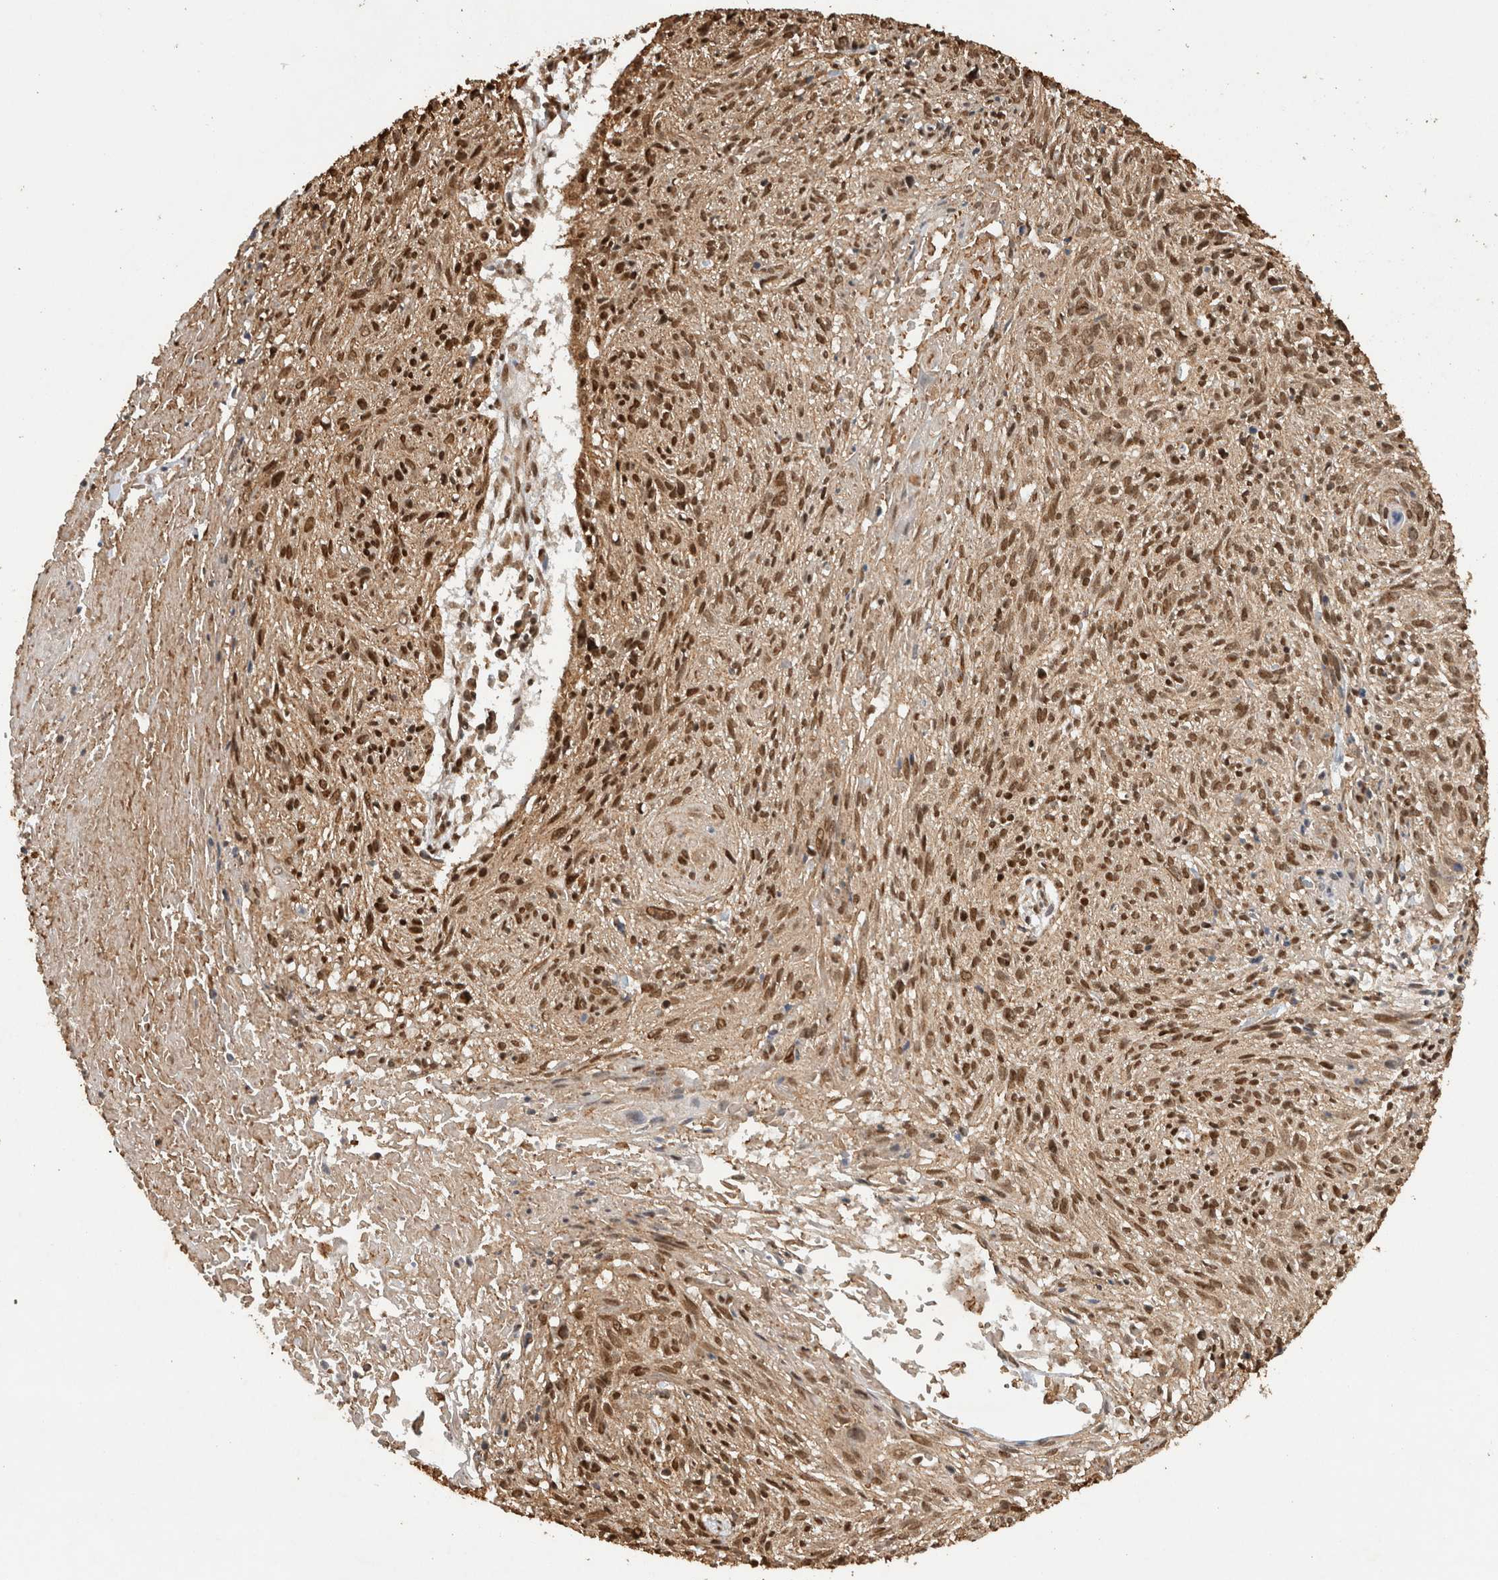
{"staining": {"intensity": "strong", "quantity": ">75%", "location": "nuclear"}, "tissue": "cervical cancer", "cell_type": "Tumor cells", "image_type": "cancer", "snomed": [{"axis": "morphology", "description": "Squamous cell carcinoma, NOS"}, {"axis": "topography", "description": "Cervix"}], "caption": "DAB (3,3'-diaminobenzidine) immunohistochemical staining of cervical cancer reveals strong nuclear protein staining in approximately >75% of tumor cells.", "gene": "C1orf21", "patient": {"sex": "female", "age": 51}}